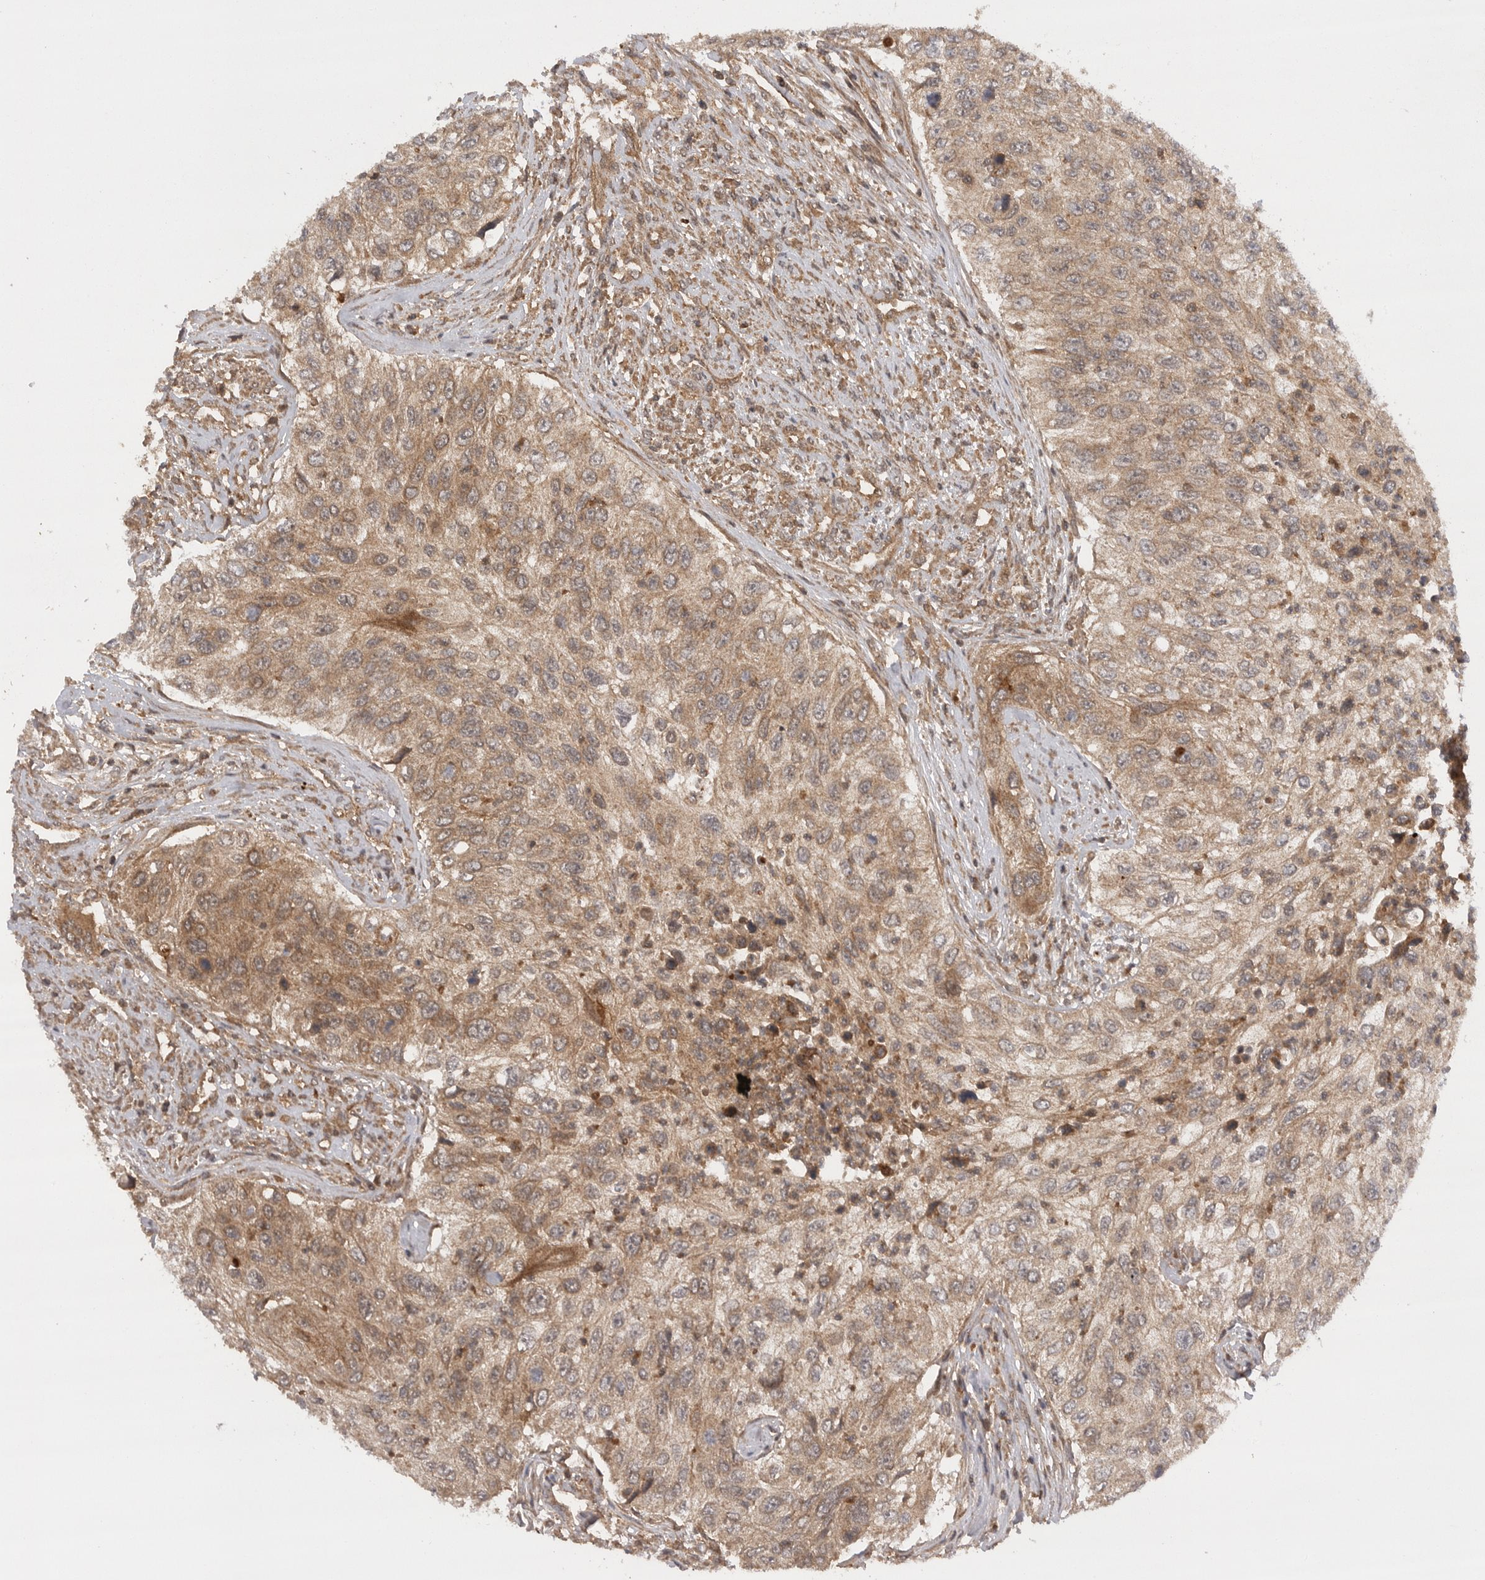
{"staining": {"intensity": "moderate", "quantity": ">75%", "location": "cytoplasmic/membranous"}, "tissue": "urothelial cancer", "cell_type": "Tumor cells", "image_type": "cancer", "snomed": [{"axis": "morphology", "description": "Urothelial carcinoma, High grade"}, {"axis": "topography", "description": "Urinary bladder"}], "caption": "High-power microscopy captured an immunohistochemistry (IHC) histopathology image of urothelial cancer, revealing moderate cytoplasmic/membranous positivity in approximately >75% of tumor cells.", "gene": "PRDX4", "patient": {"sex": "female", "age": 60}}